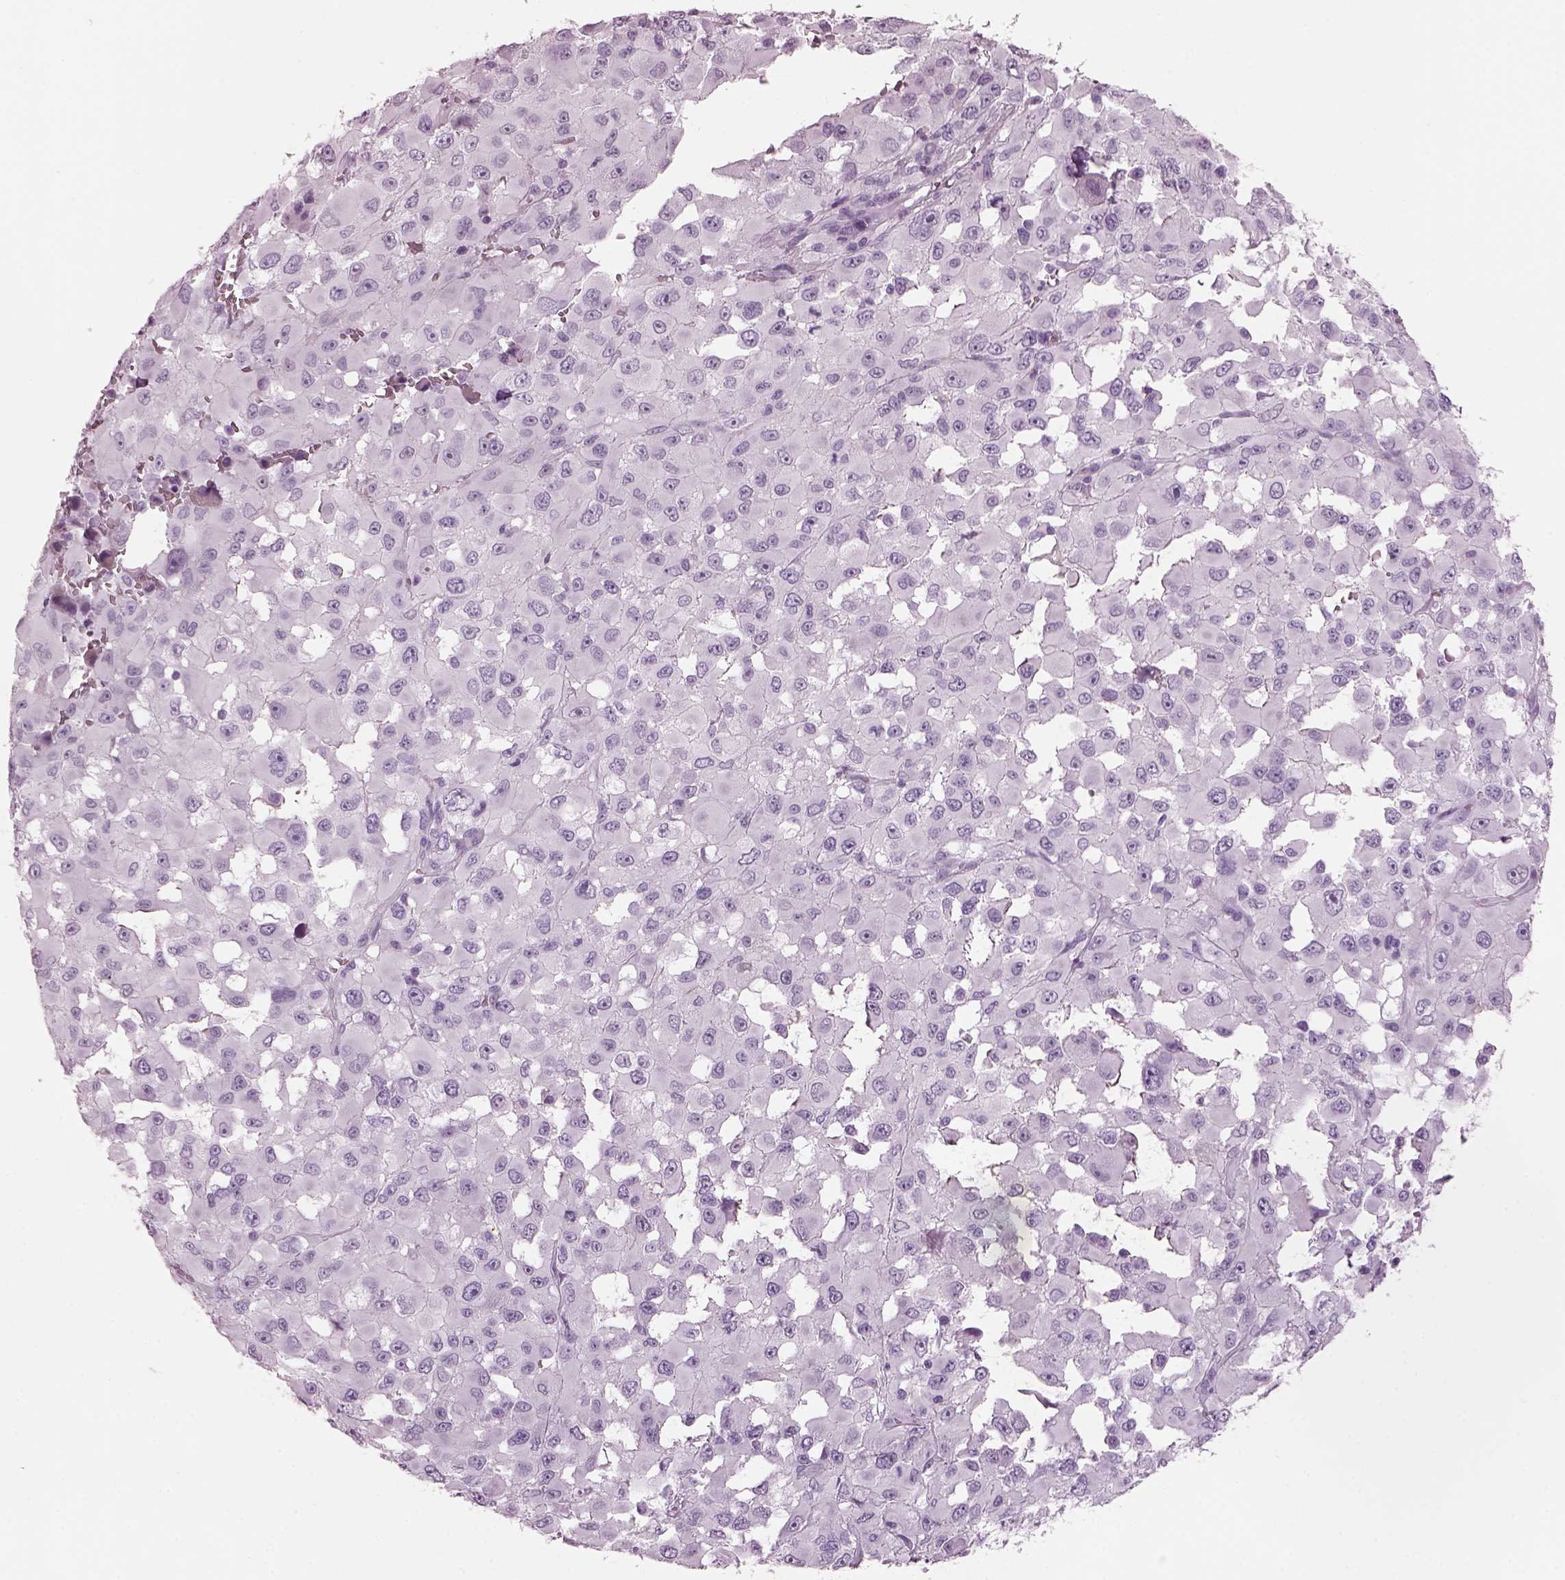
{"staining": {"intensity": "negative", "quantity": "none", "location": "none"}, "tissue": "melanoma", "cell_type": "Tumor cells", "image_type": "cancer", "snomed": [{"axis": "morphology", "description": "Malignant melanoma, Metastatic site"}, {"axis": "topography", "description": "Lymph node"}], "caption": "Tumor cells show no significant positivity in melanoma. The staining is performed using DAB (3,3'-diaminobenzidine) brown chromogen with nuclei counter-stained in using hematoxylin.", "gene": "KRTAP3-2", "patient": {"sex": "male", "age": 50}}